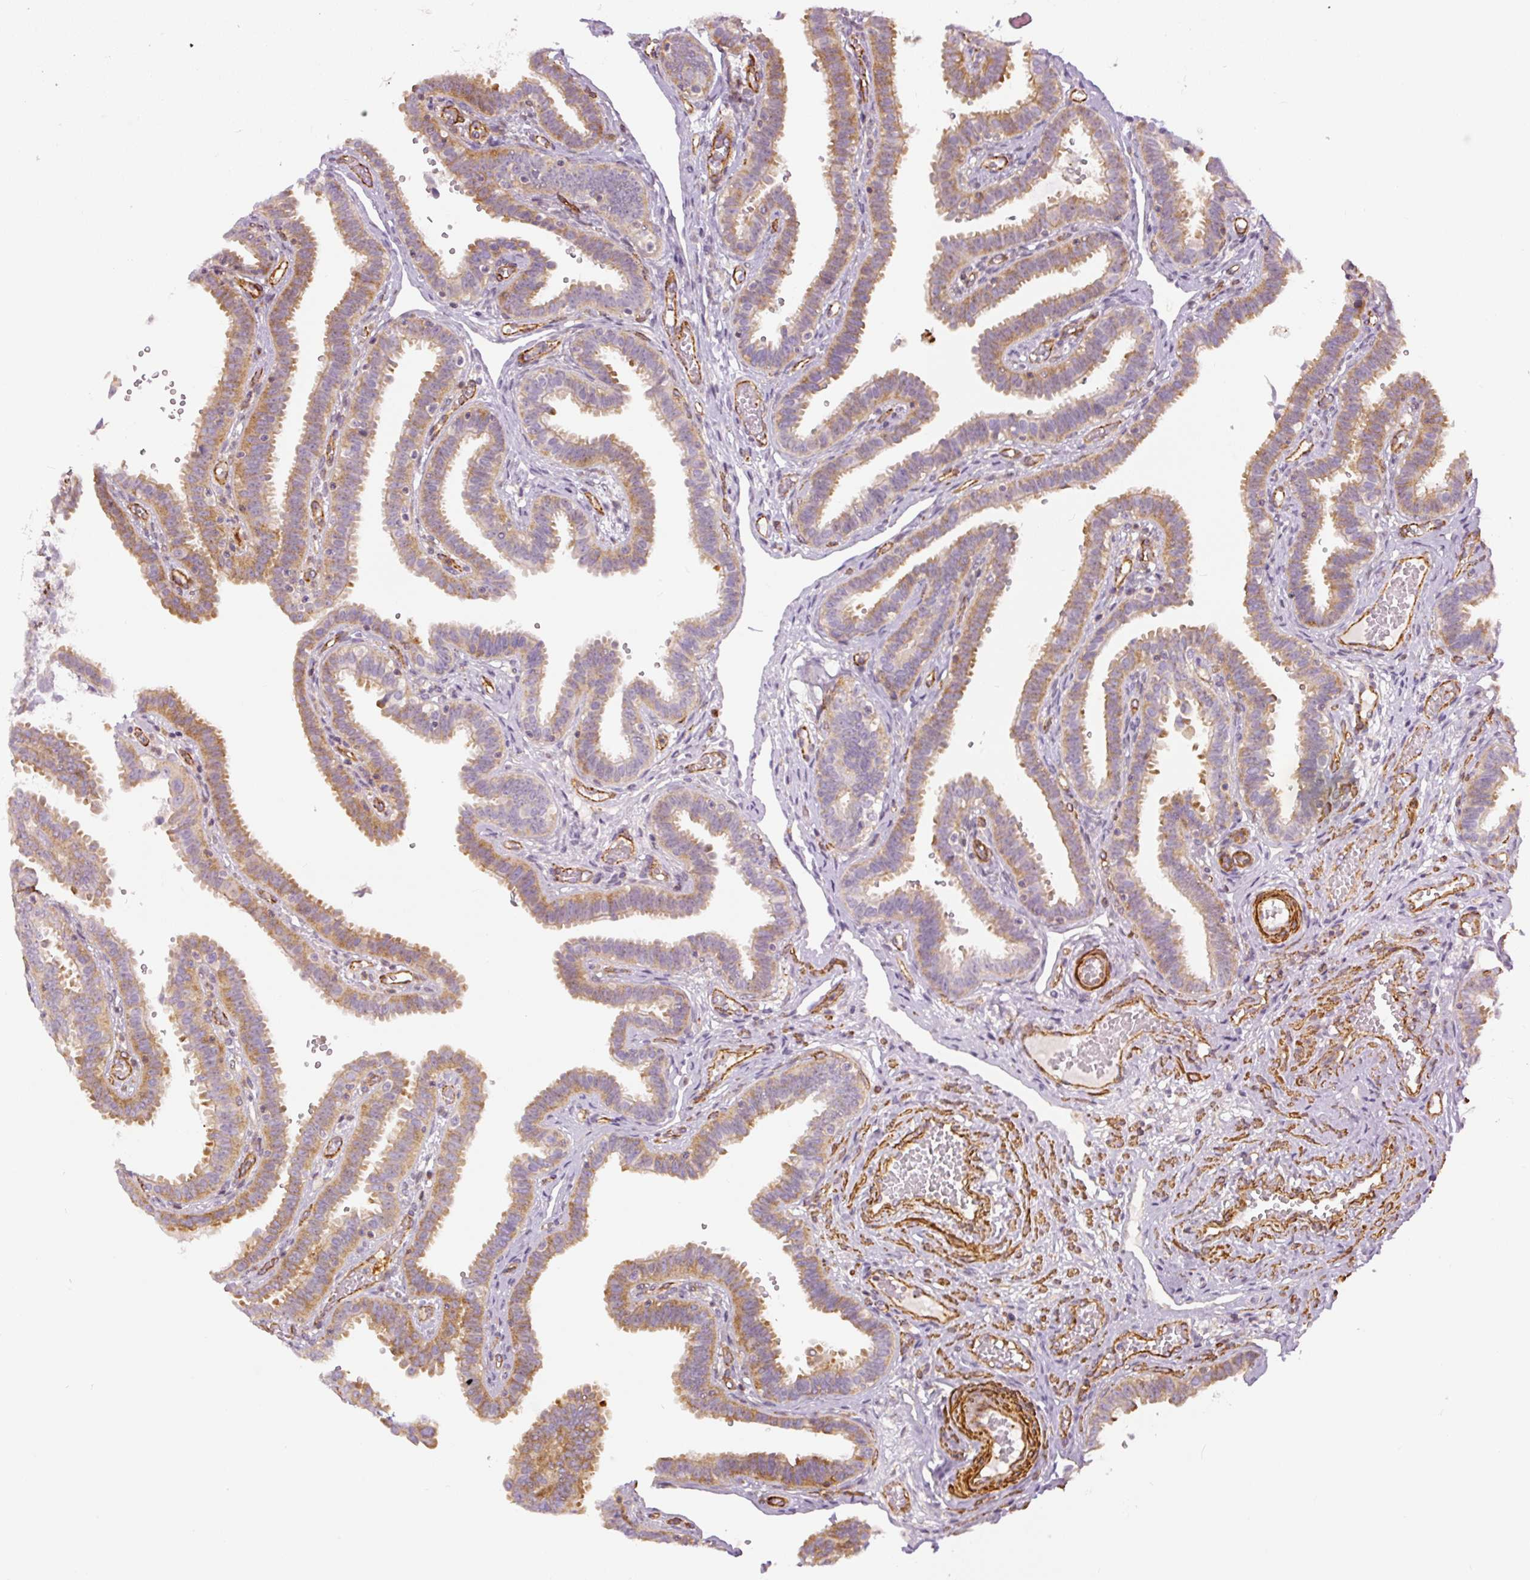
{"staining": {"intensity": "moderate", "quantity": "25%-75%", "location": "cytoplasmic/membranous"}, "tissue": "fallopian tube", "cell_type": "Glandular cells", "image_type": "normal", "snomed": [{"axis": "morphology", "description": "Normal tissue, NOS"}, {"axis": "topography", "description": "Fallopian tube"}], "caption": "Moderate cytoplasmic/membranous positivity is appreciated in about 25%-75% of glandular cells in unremarkable fallopian tube.", "gene": "MYL12A", "patient": {"sex": "female", "age": 37}}